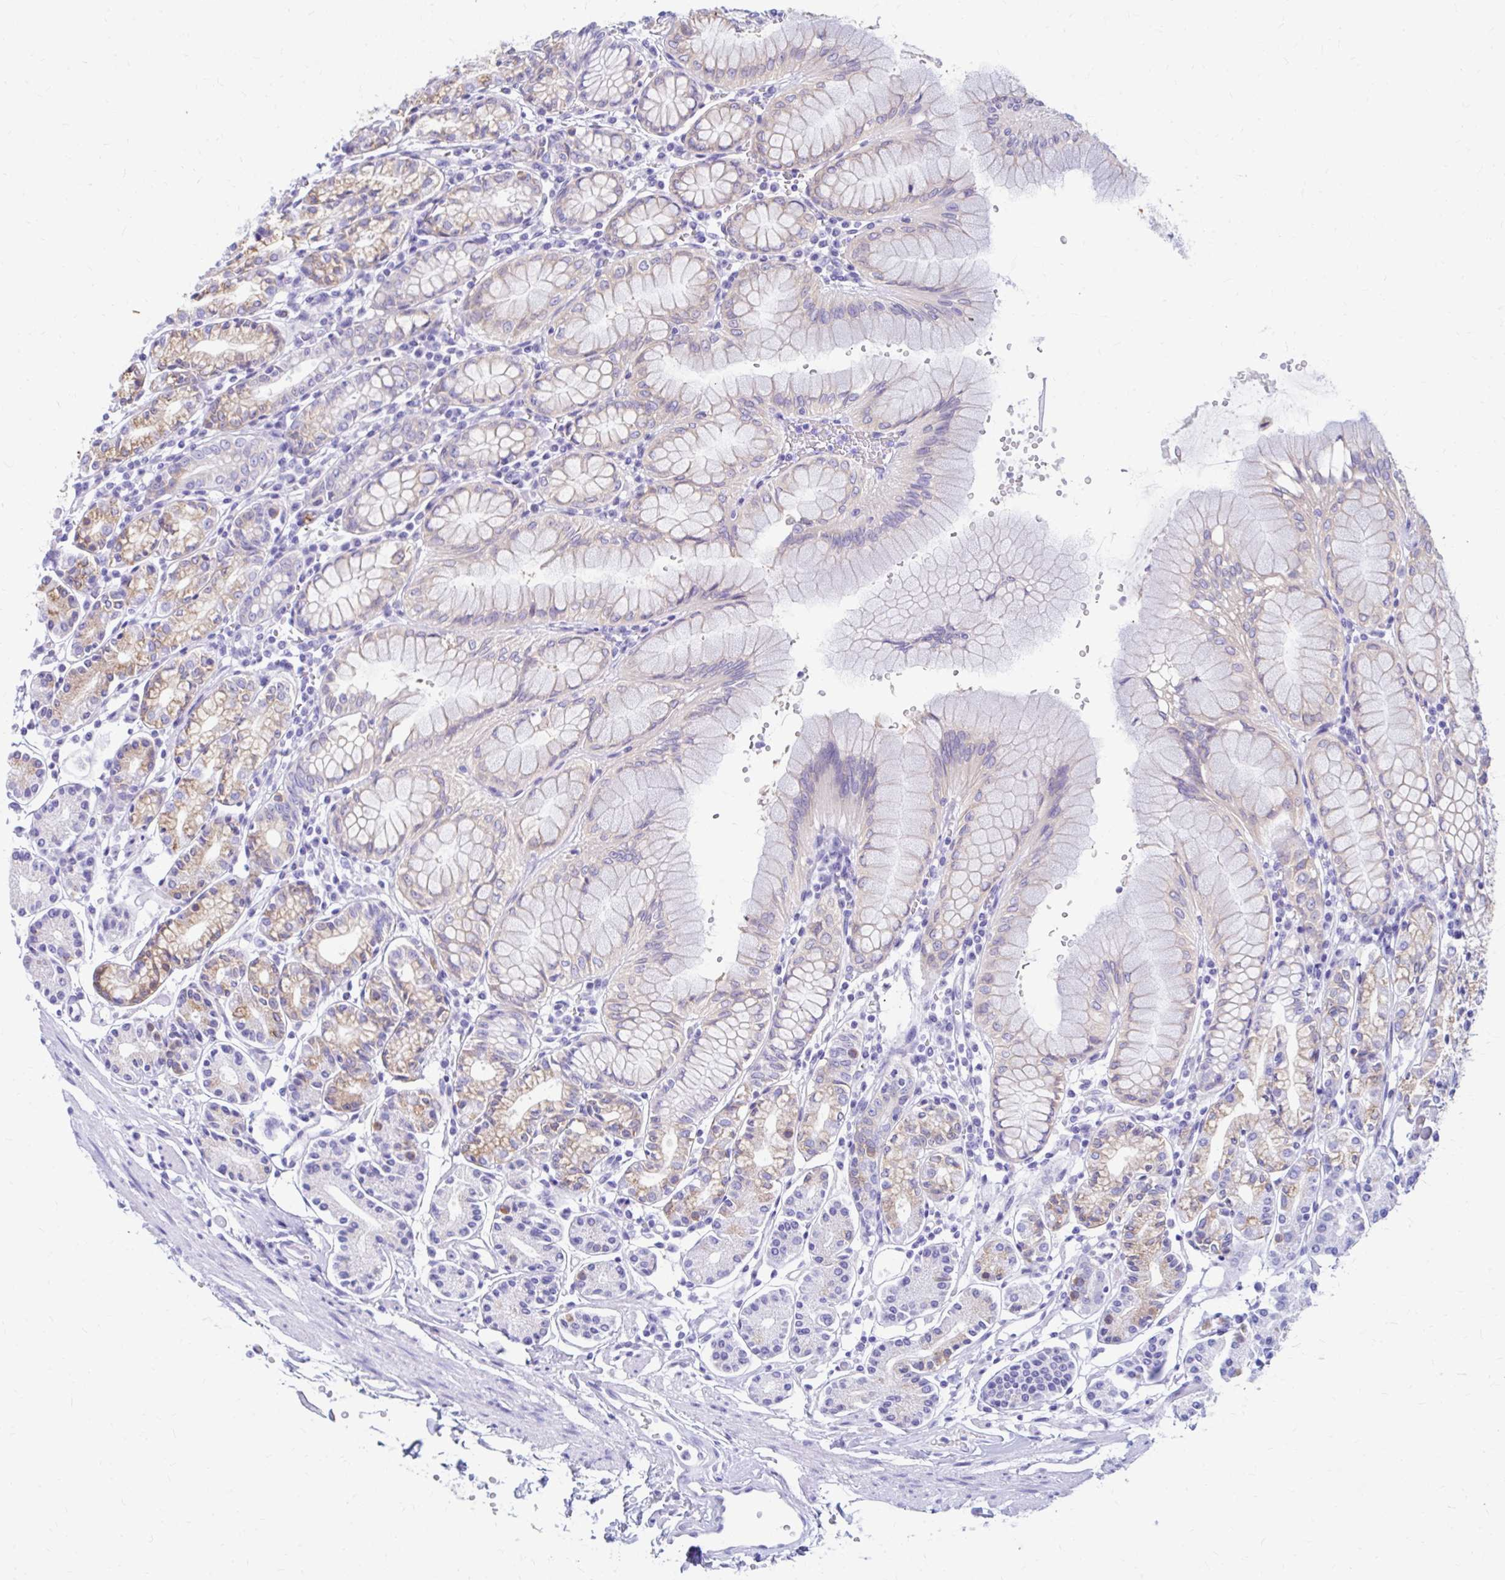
{"staining": {"intensity": "moderate", "quantity": "<25%", "location": "cytoplasmic/membranous"}, "tissue": "stomach", "cell_type": "Glandular cells", "image_type": "normal", "snomed": [{"axis": "morphology", "description": "Normal tissue, NOS"}, {"axis": "topography", "description": "Stomach"}], "caption": "This micrograph demonstrates immunohistochemistry (IHC) staining of normal human stomach, with low moderate cytoplasmic/membranous staining in approximately <25% of glandular cells.", "gene": "NSG2", "patient": {"sex": "female", "age": 62}}